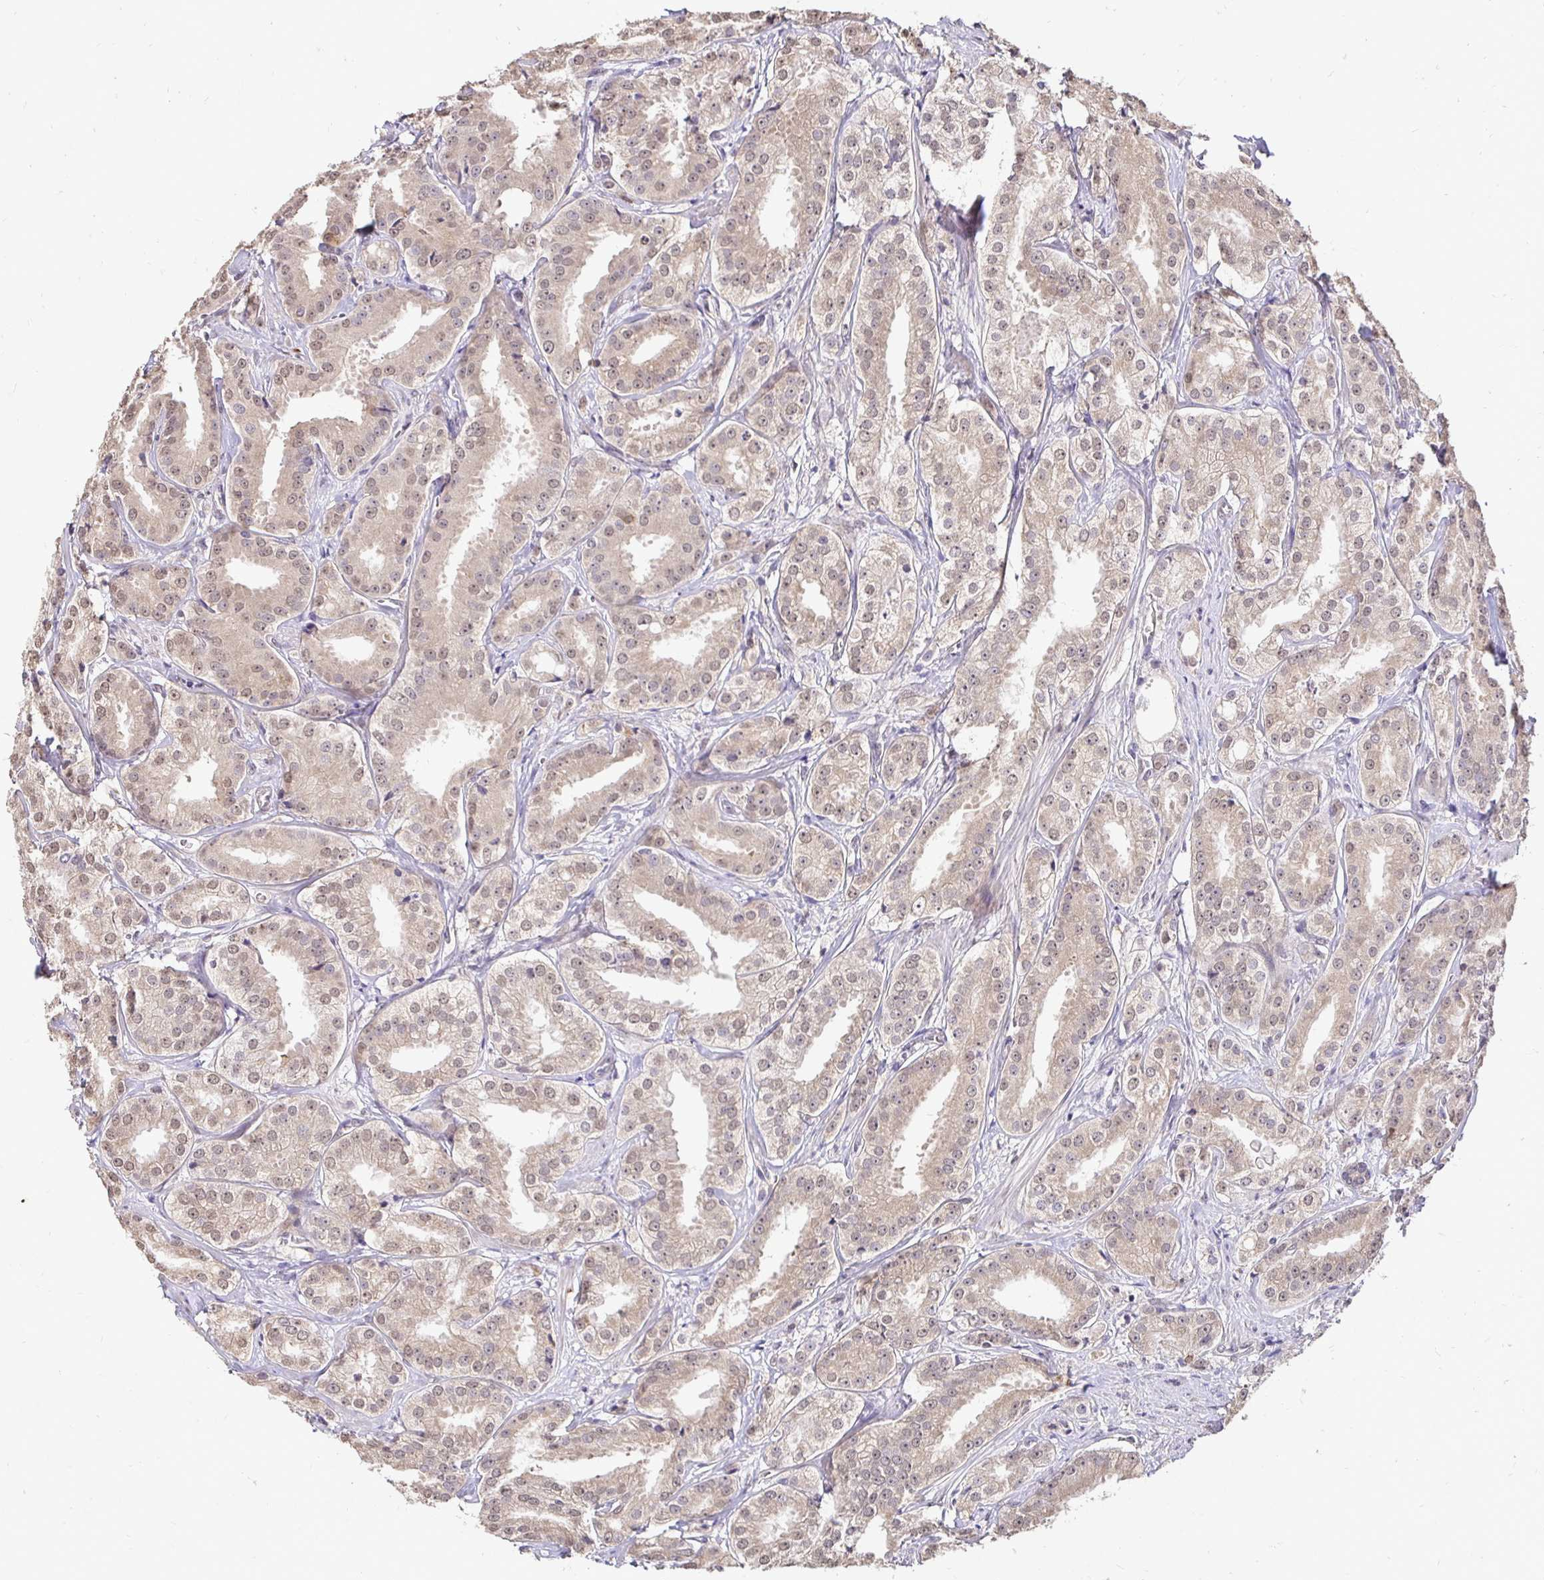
{"staining": {"intensity": "weak", "quantity": ">75%", "location": "cytoplasmic/membranous,nuclear"}, "tissue": "prostate cancer", "cell_type": "Tumor cells", "image_type": "cancer", "snomed": [{"axis": "morphology", "description": "Adenocarcinoma, High grade"}, {"axis": "topography", "description": "Prostate"}], "caption": "This histopathology image demonstrates immunohistochemistry (IHC) staining of prostate cancer, with low weak cytoplasmic/membranous and nuclear positivity in approximately >75% of tumor cells.", "gene": "RHEBL1", "patient": {"sex": "male", "age": 64}}